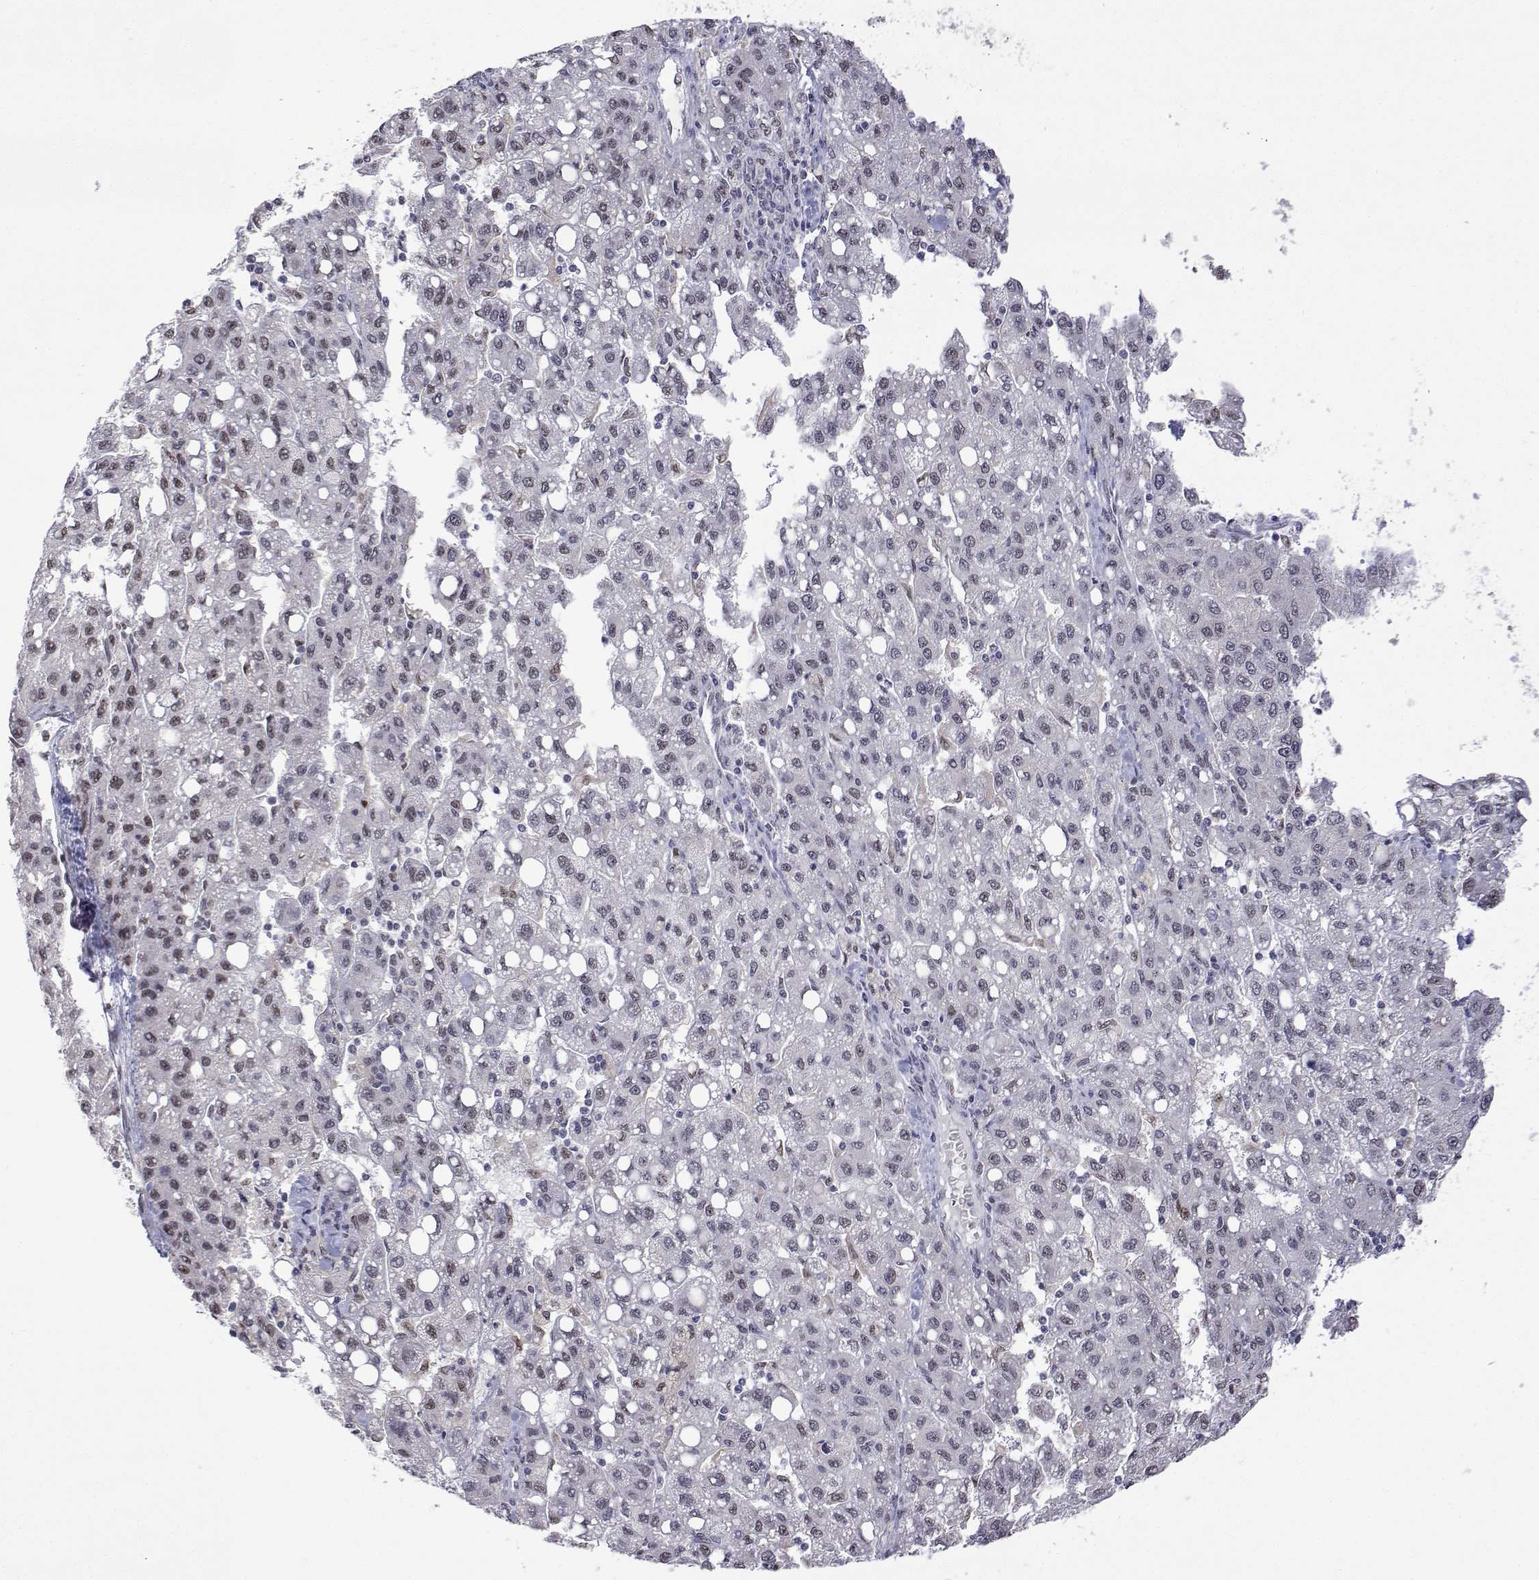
{"staining": {"intensity": "weak", "quantity": "<25%", "location": "nuclear"}, "tissue": "liver cancer", "cell_type": "Tumor cells", "image_type": "cancer", "snomed": [{"axis": "morphology", "description": "Carcinoma, Hepatocellular, NOS"}, {"axis": "topography", "description": "Liver"}], "caption": "An immunohistochemistry (IHC) photomicrograph of liver hepatocellular carcinoma is shown. There is no staining in tumor cells of liver hepatocellular carcinoma.", "gene": "ADAR", "patient": {"sex": "female", "age": 82}}